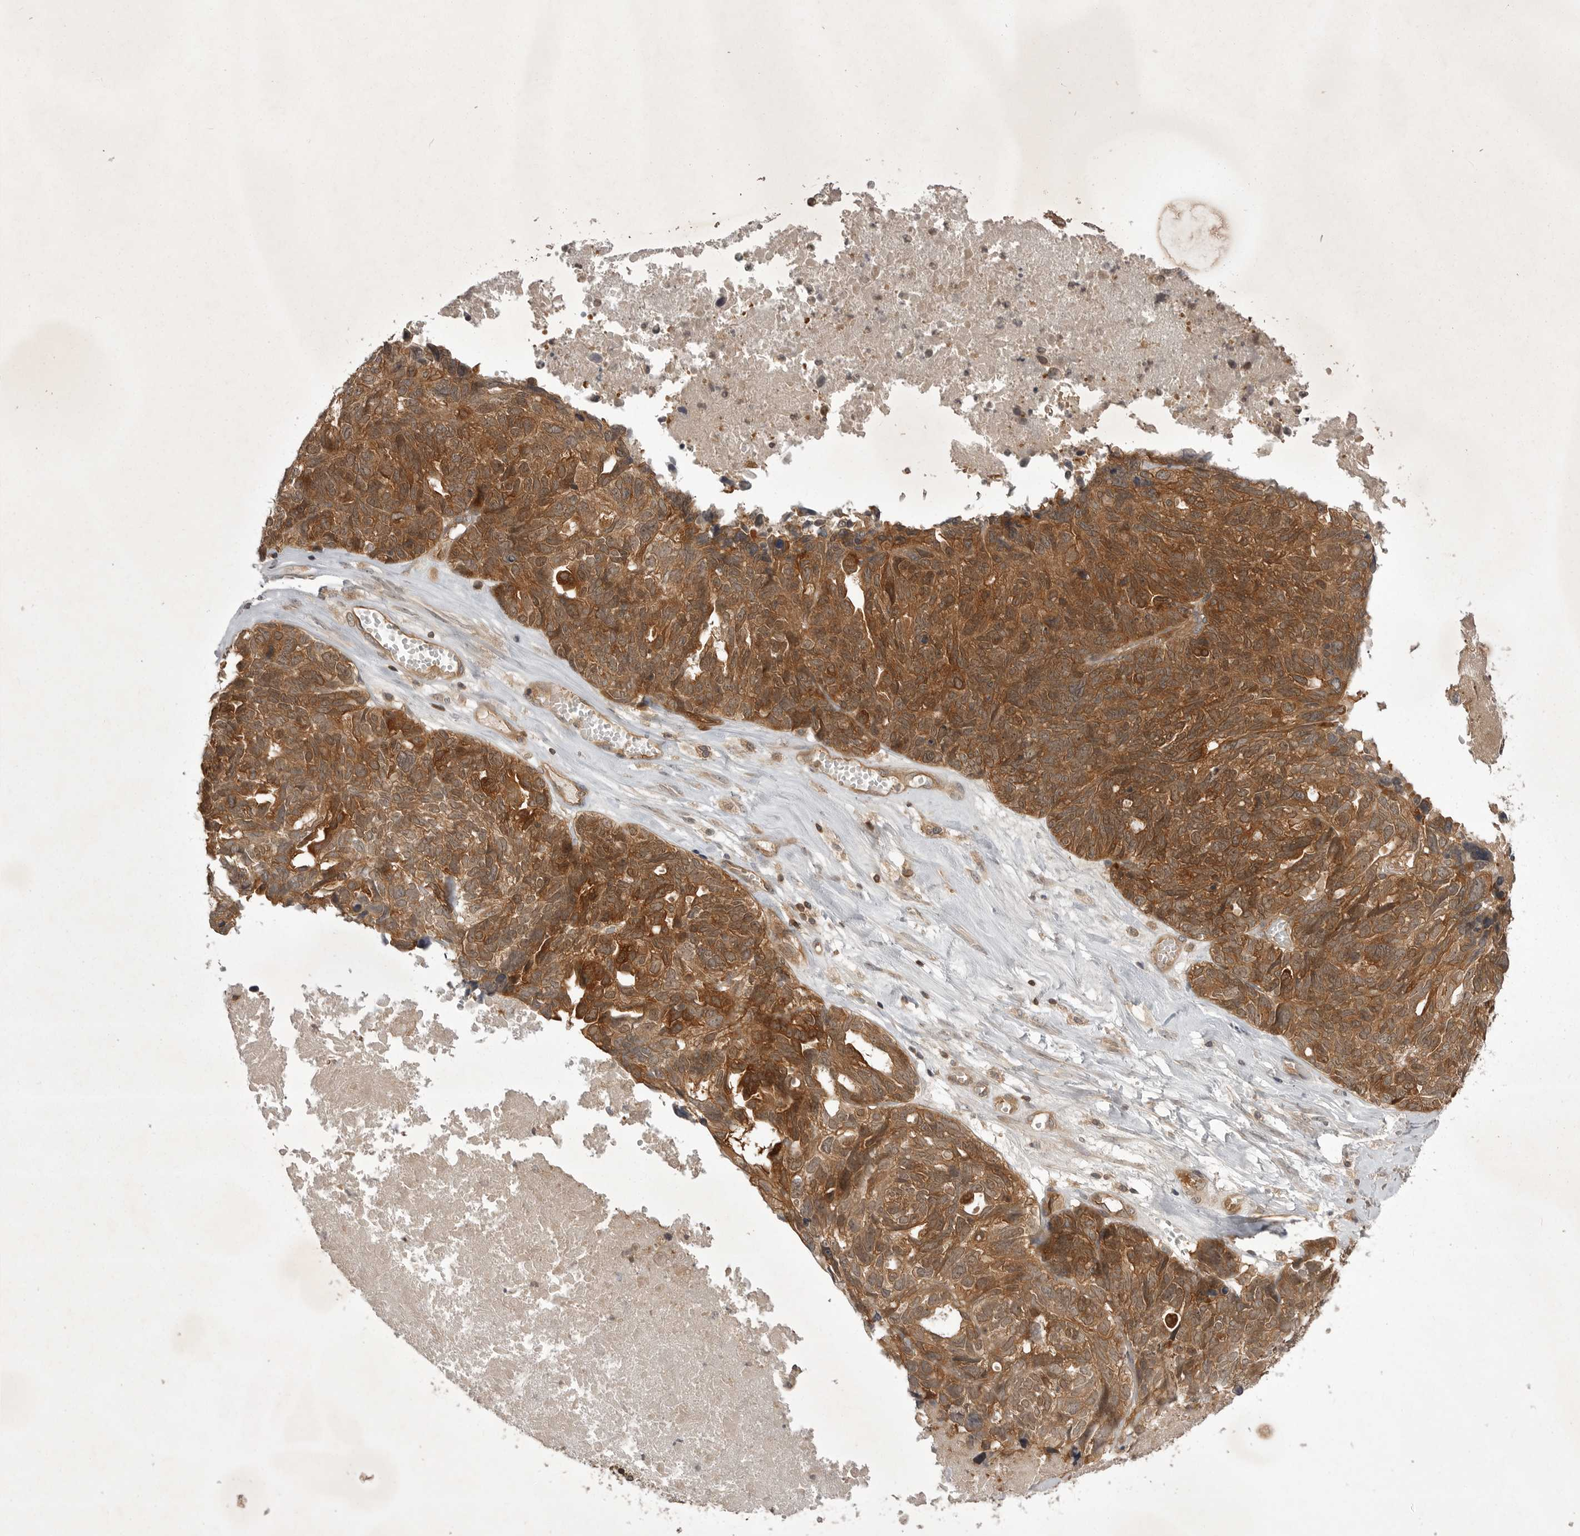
{"staining": {"intensity": "strong", "quantity": ">75%", "location": "cytoplasmic/membranous"}, "tissue": "ovarian cancer", "cell_type": "Tumor cells", "image_type": "cancer", "snomed": [{"axis": "morphology", "description": "Cystadenocarcinoma, serous, NOS"}, {"axis": "topography", "description": "Ovary"}], "caption": "Human serous cystadenocarcinoma (ovarian) stained with a protein marker exhibits strong staining in tumor cells.", "gene": "STK24", "patient": {"sex": "female", "age": 79}}